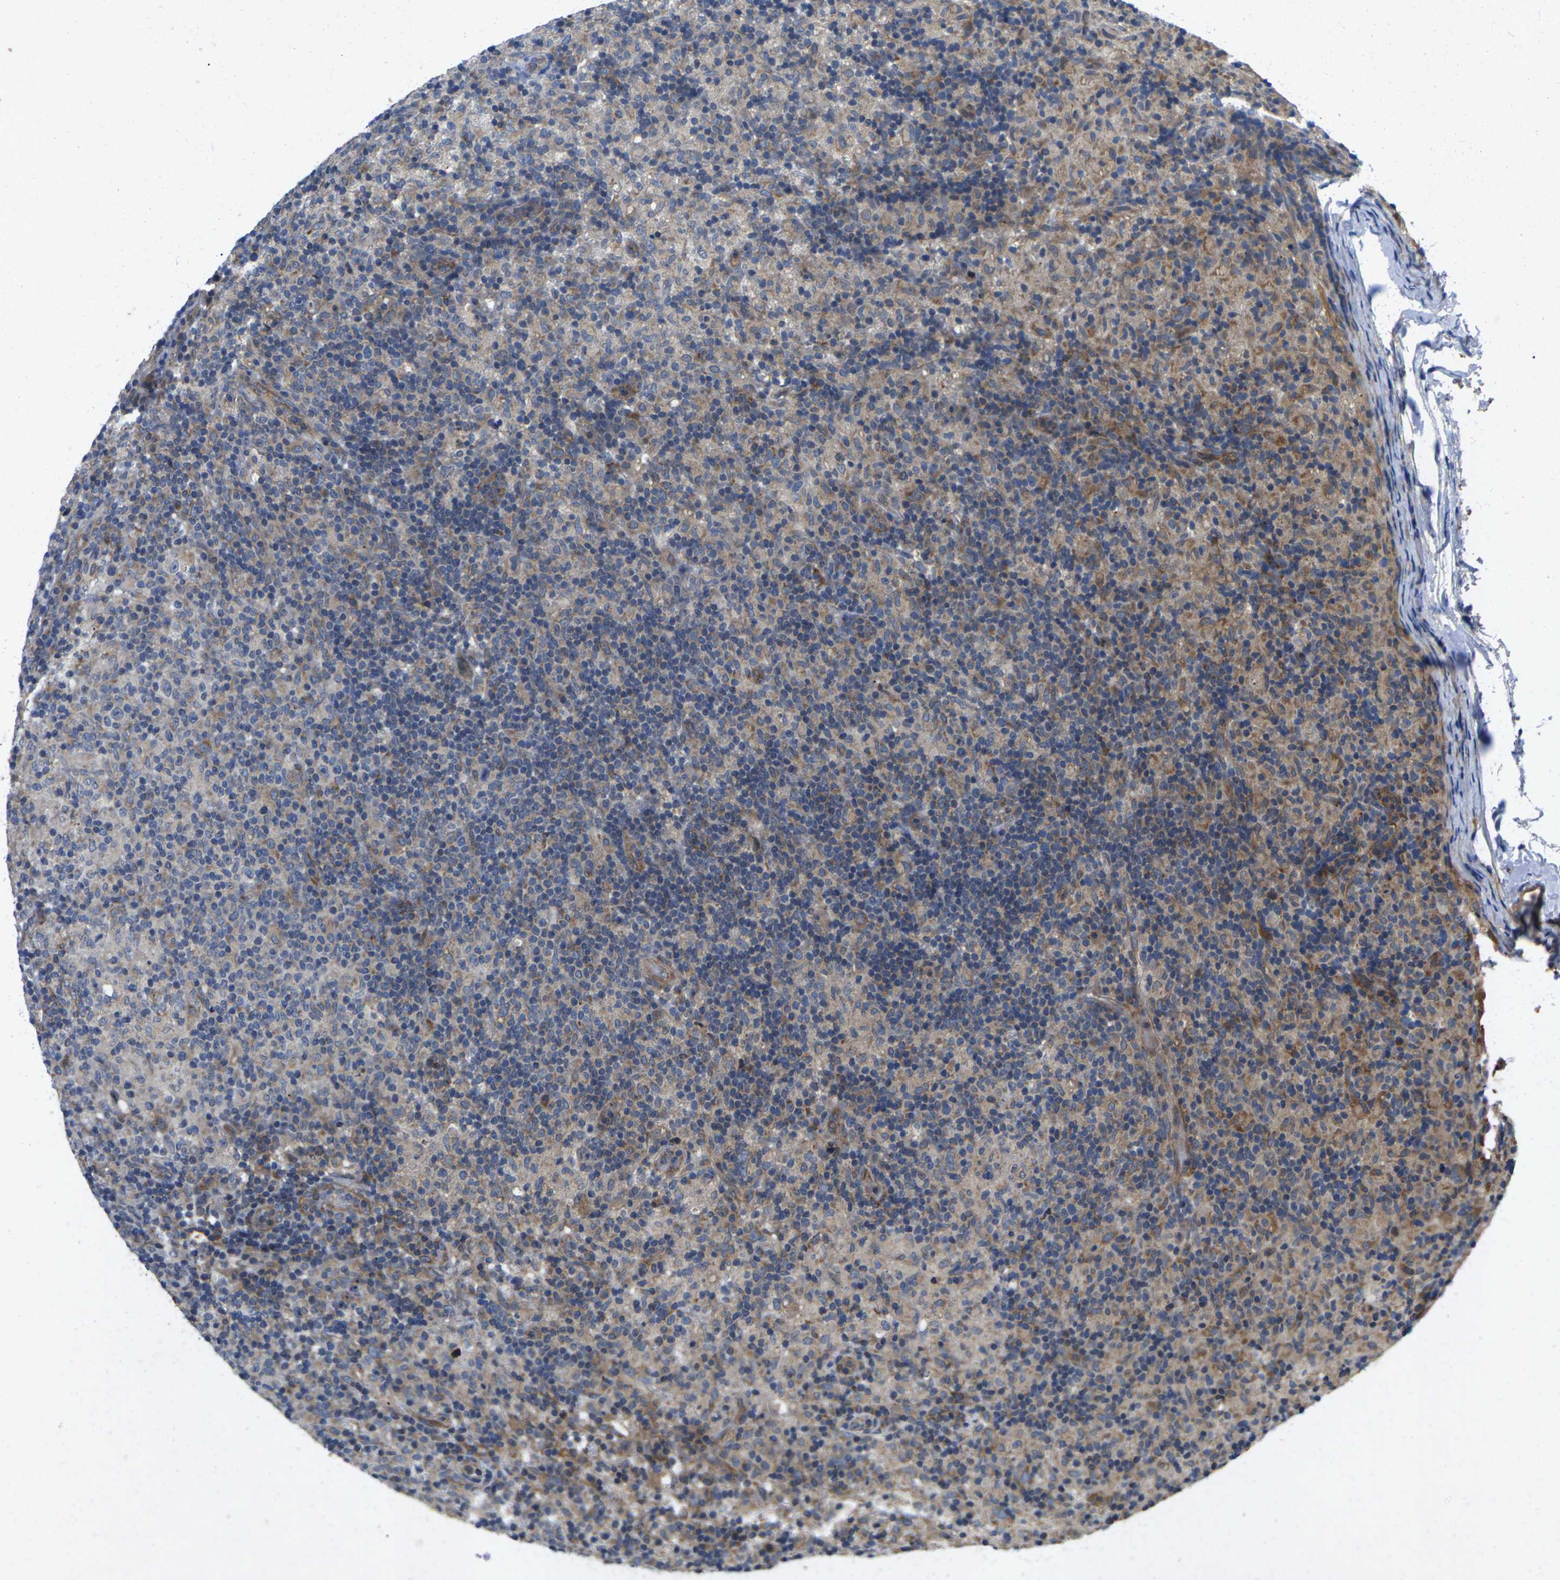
{"staining": {"intensity": "moderate", "quantity": "25%-75%", "location": "cytoplasmic/membranous"}, "tissue": "lymphoma", "cell_type": "Tumor cells", "image_type": "cancer", "snomed": [{"axis": "morphology", "description": "Hodgkin's disease, NOS"}, {"axis": "topography", "description": "Lymph node"}], "caption": "Protein expression analysis of lymphoma shows moderate cytoplasmic/membranous staining in about 25%-75% of tumor cells.", "gene": "KIF1B", "patient": {"sex": "male", "age": 70}}